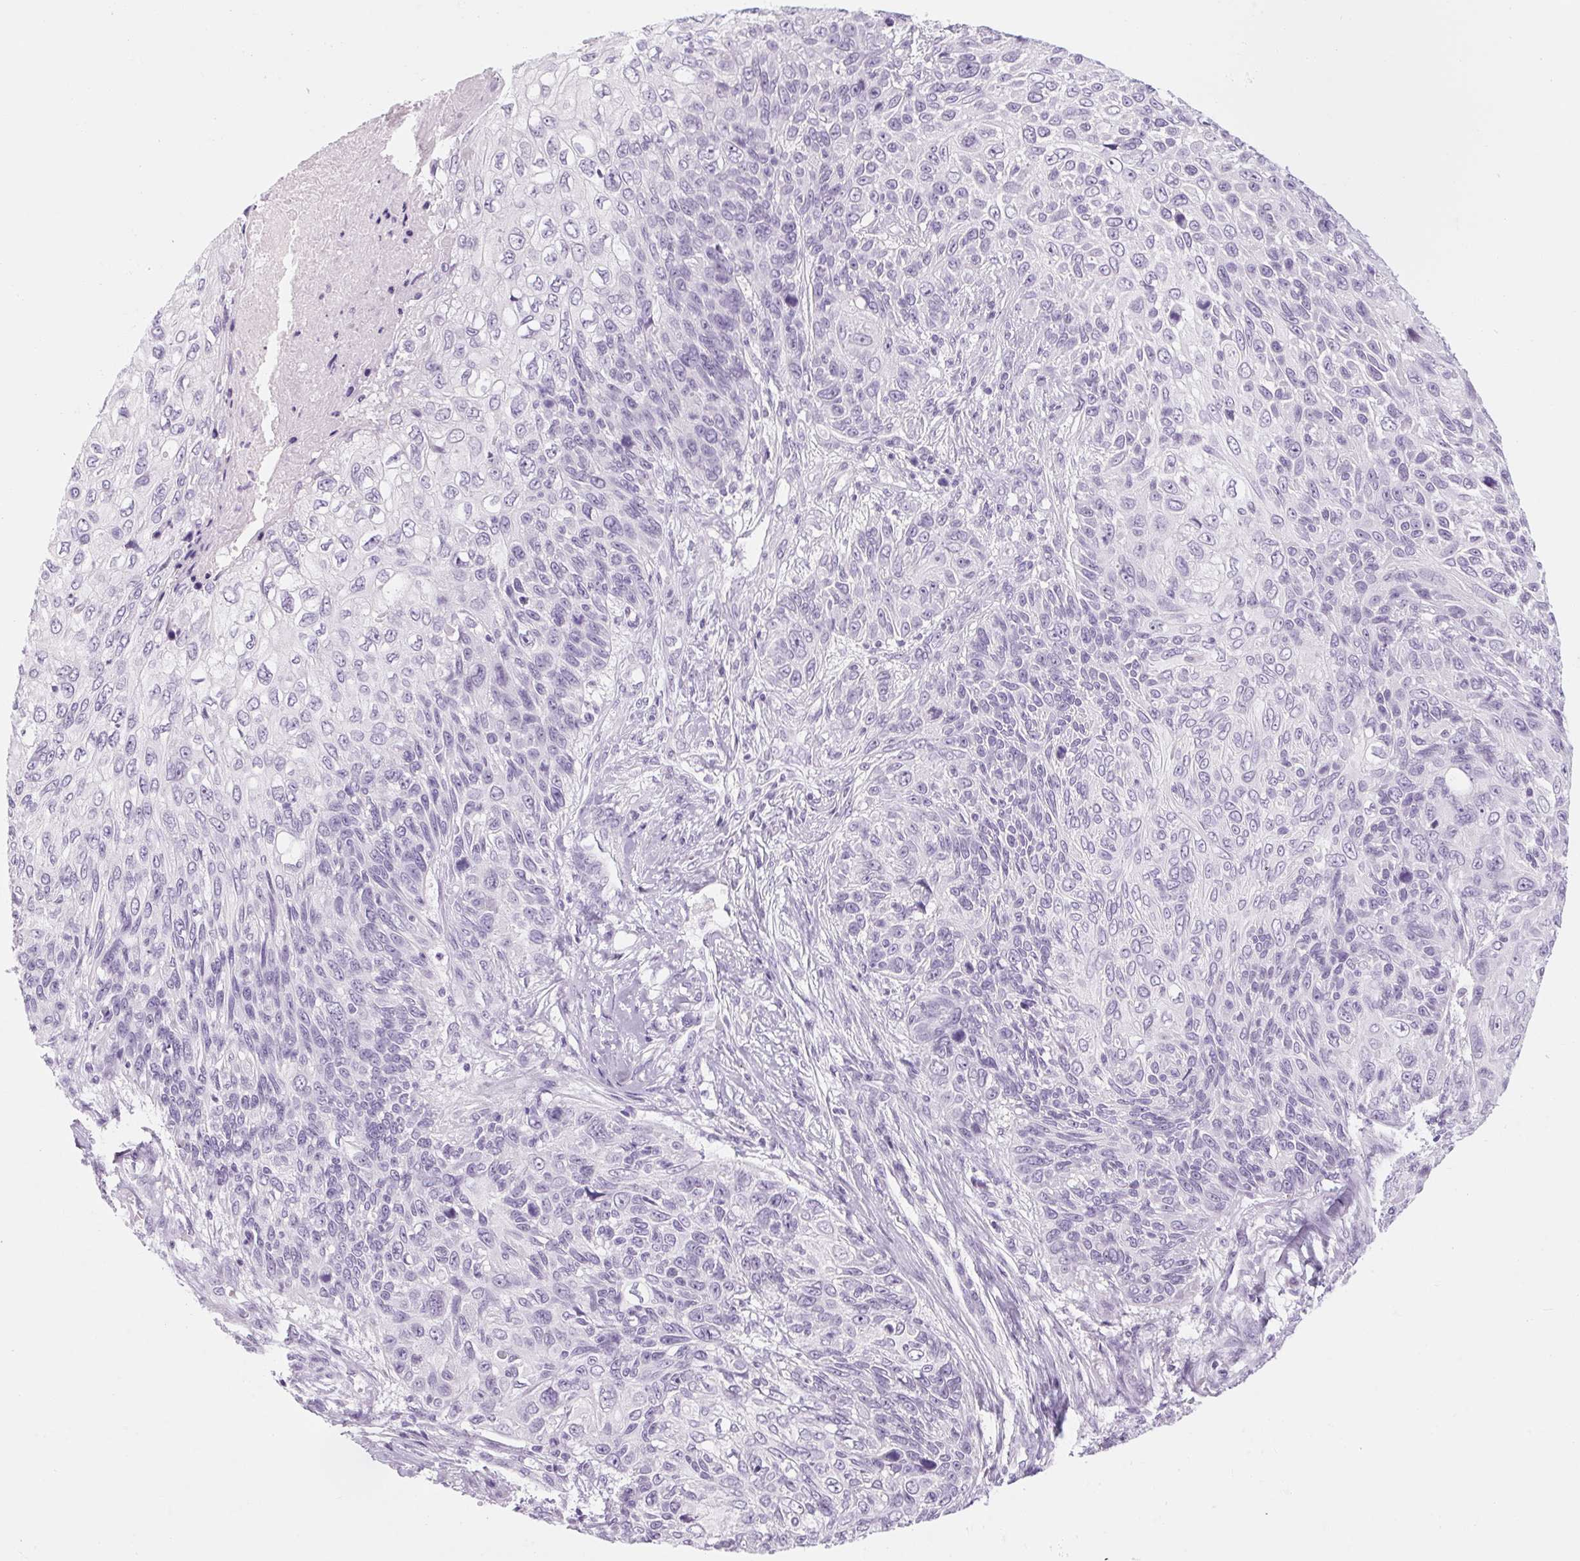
{"staining": {"intensity": "negative", "quantity": "none", "location": "none"}, "tissue": "skin cancer", "cell_type": "Tumor cells", "image_type": "cancer", "snomed": [{"axis": "morphology", "description": "Squamous cell carcinoma, NOS"}, {"axis": "topography", "description": "Skin"}], "caption": "Squamous cell carcinoma (skin) stained for a protein using IHC shows no positivity tumor cells.", "gene": "RPTN", "patient": {"sex": "male", "age": 92}}